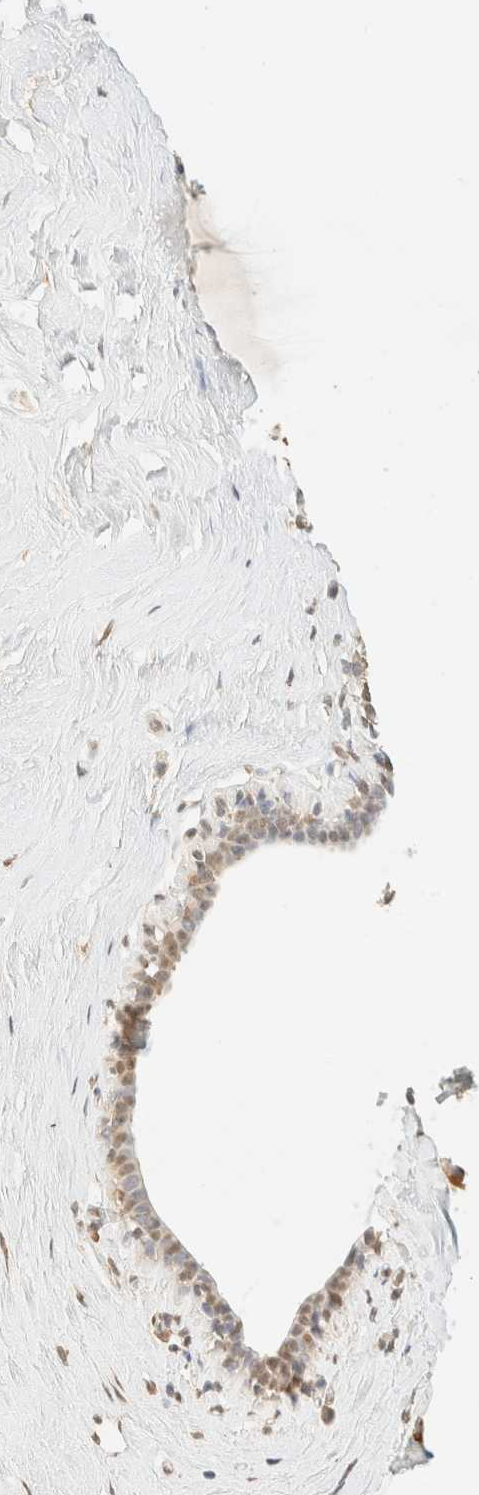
{"staining": {"intensity": "moderate", "quantity": ">75%", "location": "cytoplasmic/membranous,nuclear"}, "tissue": "breast", "cell_type": "Adipocytes", "image_type": "normal", "snomed": [{"axis": "morphology", "description": "Normal tissue, NOS"}, {"axis": "topography", "description": "Breast"}], "caption": "An immunohistochemistry (IHC) photomicrograph of benign tissue is shown. Protein staining in brown labels moderate cytoplasmic/membranous,nuclear positivity in breast within adipocytes. Nuclei are stained in blue.", "gene": "S100A13", "patient": {"sex": "female", "age": 23}}